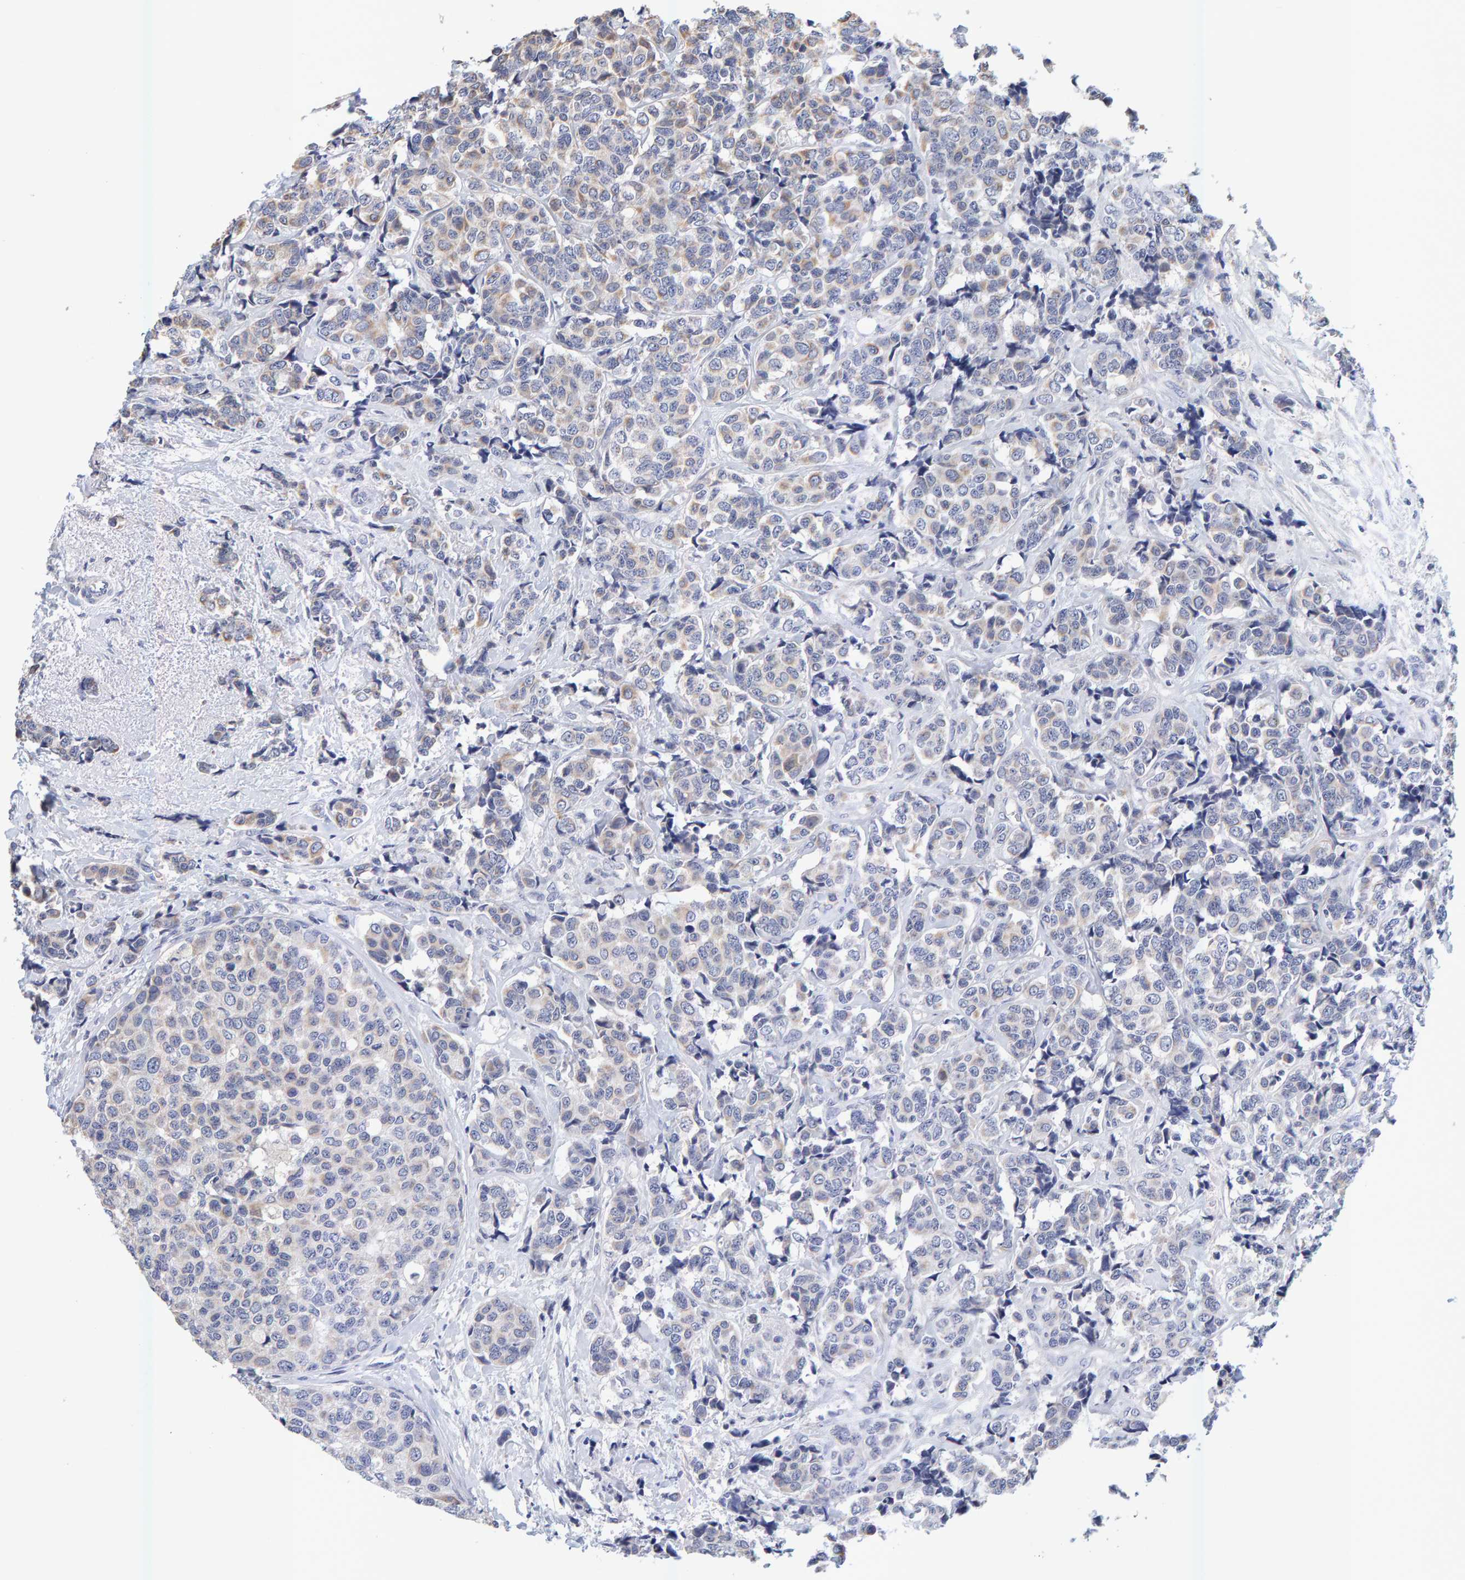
{"staining": {"intensity": "moderate", "quantity": "<25%", "location": "cytoplasmic/membranous"}, "tissue": "breast cancer", "cell_type": "Tumor cells", "image_type": "cancer", "snomed": [{"axis": "morphology", "description": "Normal tissue, NOS"}, {"axis": "morphology", "description": "Duct carcinoma"}, {"axis": "topography", "description": "Breast"}], "caption": "This photomicrograph demonstrates breast cancer (infiltrating ductal carcinoma) stained with IHC to label a protein in brown. The cytoplasmic/membranous of tumor cells show moderate positivity for the protein. Nuclei are counter-stained blue.", "gene": "SGPL1", "patient": {"sex": "female", "age": 43}}